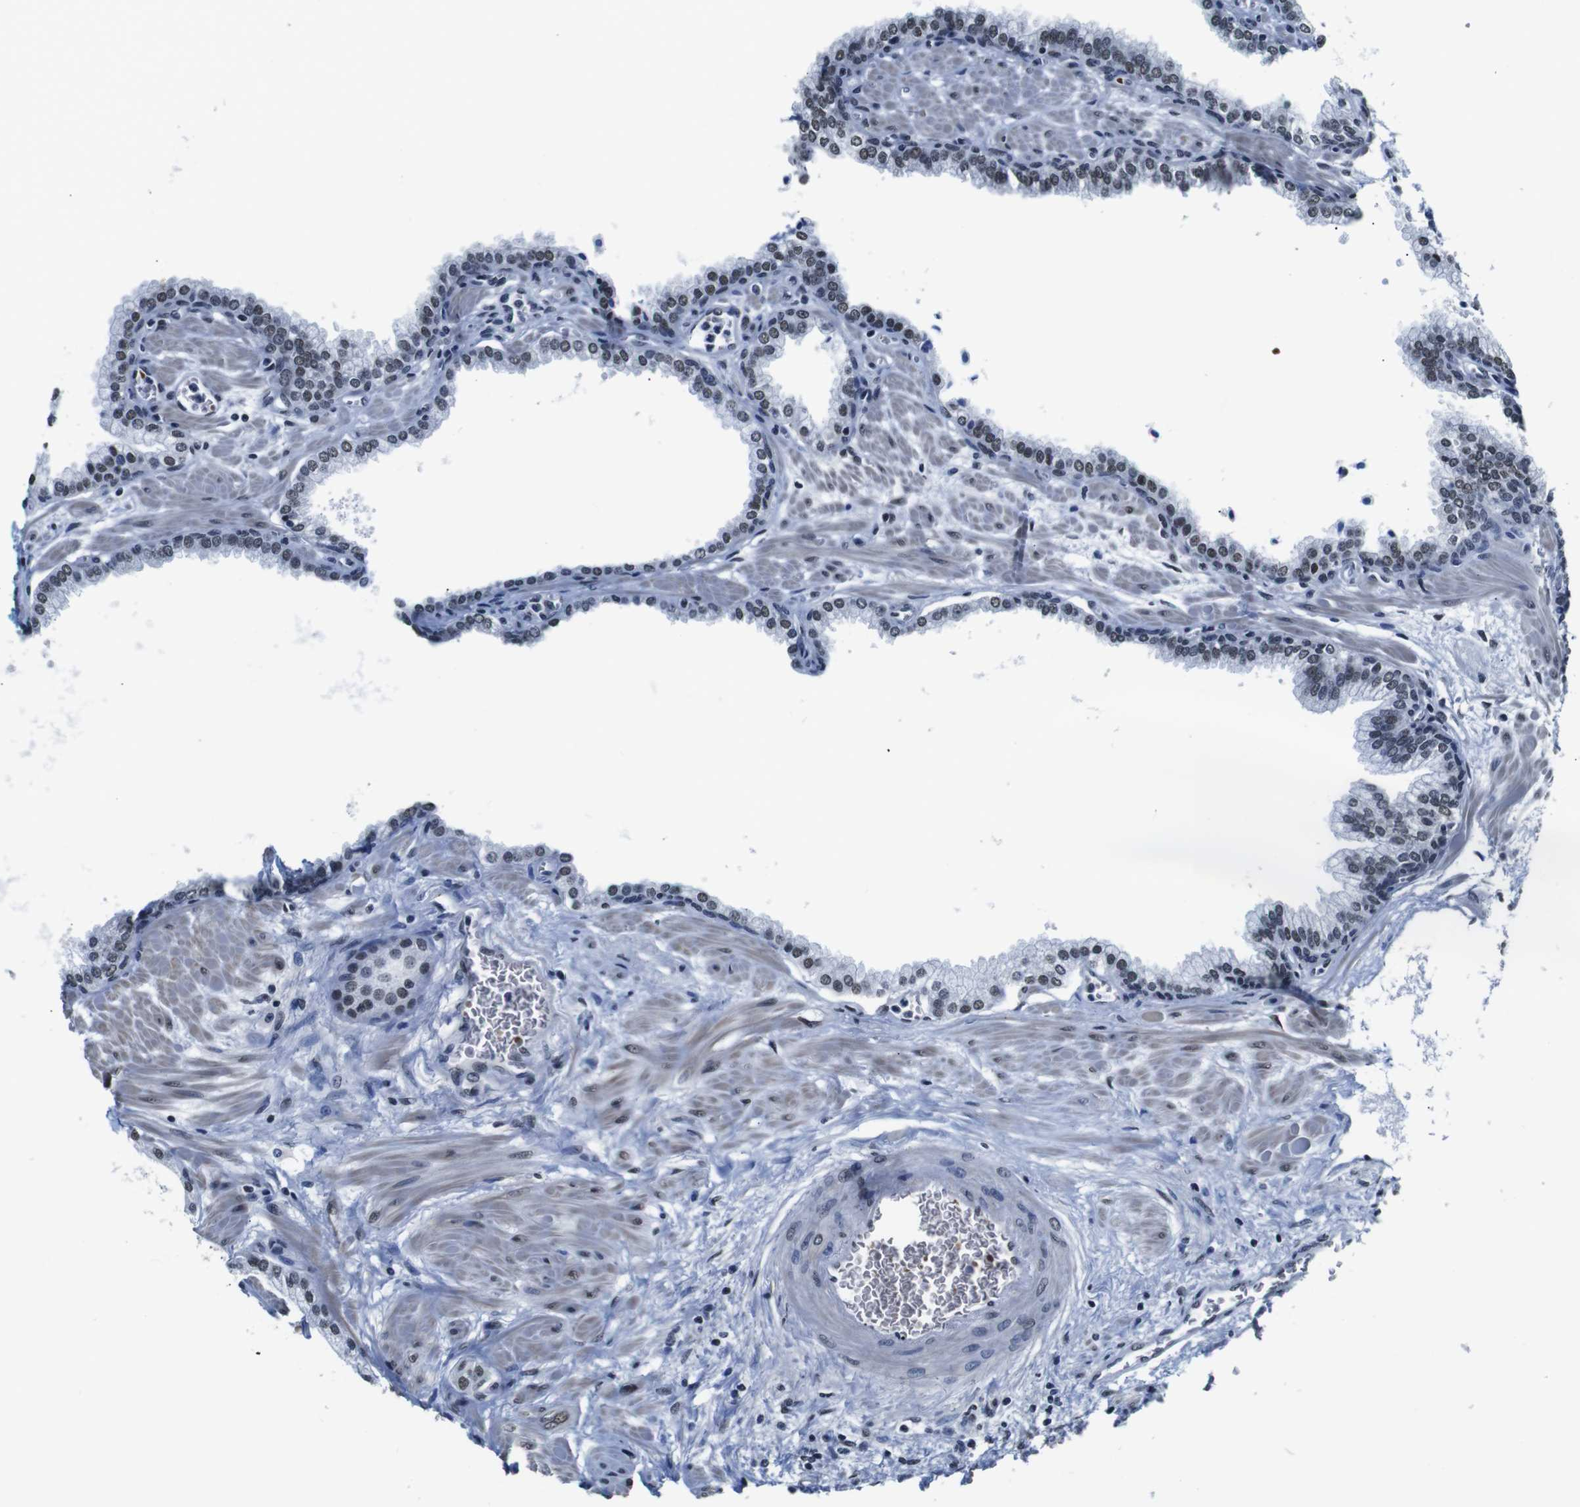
{"staining": {"intensity": "weak", "quantity": ">75%", "location": "nuclear"}, "tissue": "prostate", "cell_type": "Glandular cells", "image_type": "normal", "snomed": [{"axis": "morphology", "description": "Normal tissue, NOS"}, {"axis": "morphology", "description": "Urothelial carcinoma, Low grade"}, {"axis": "topography", "description": "Urinary bladder"}, {"axis": "topography", "description": "Prostate"}], "caption": "A brown stain highlights weak nuclear expression of a protein in glandular cells of benign human prostate.", "gene": "ILDR2", "patient": {"sex": "male", "age": 60}}